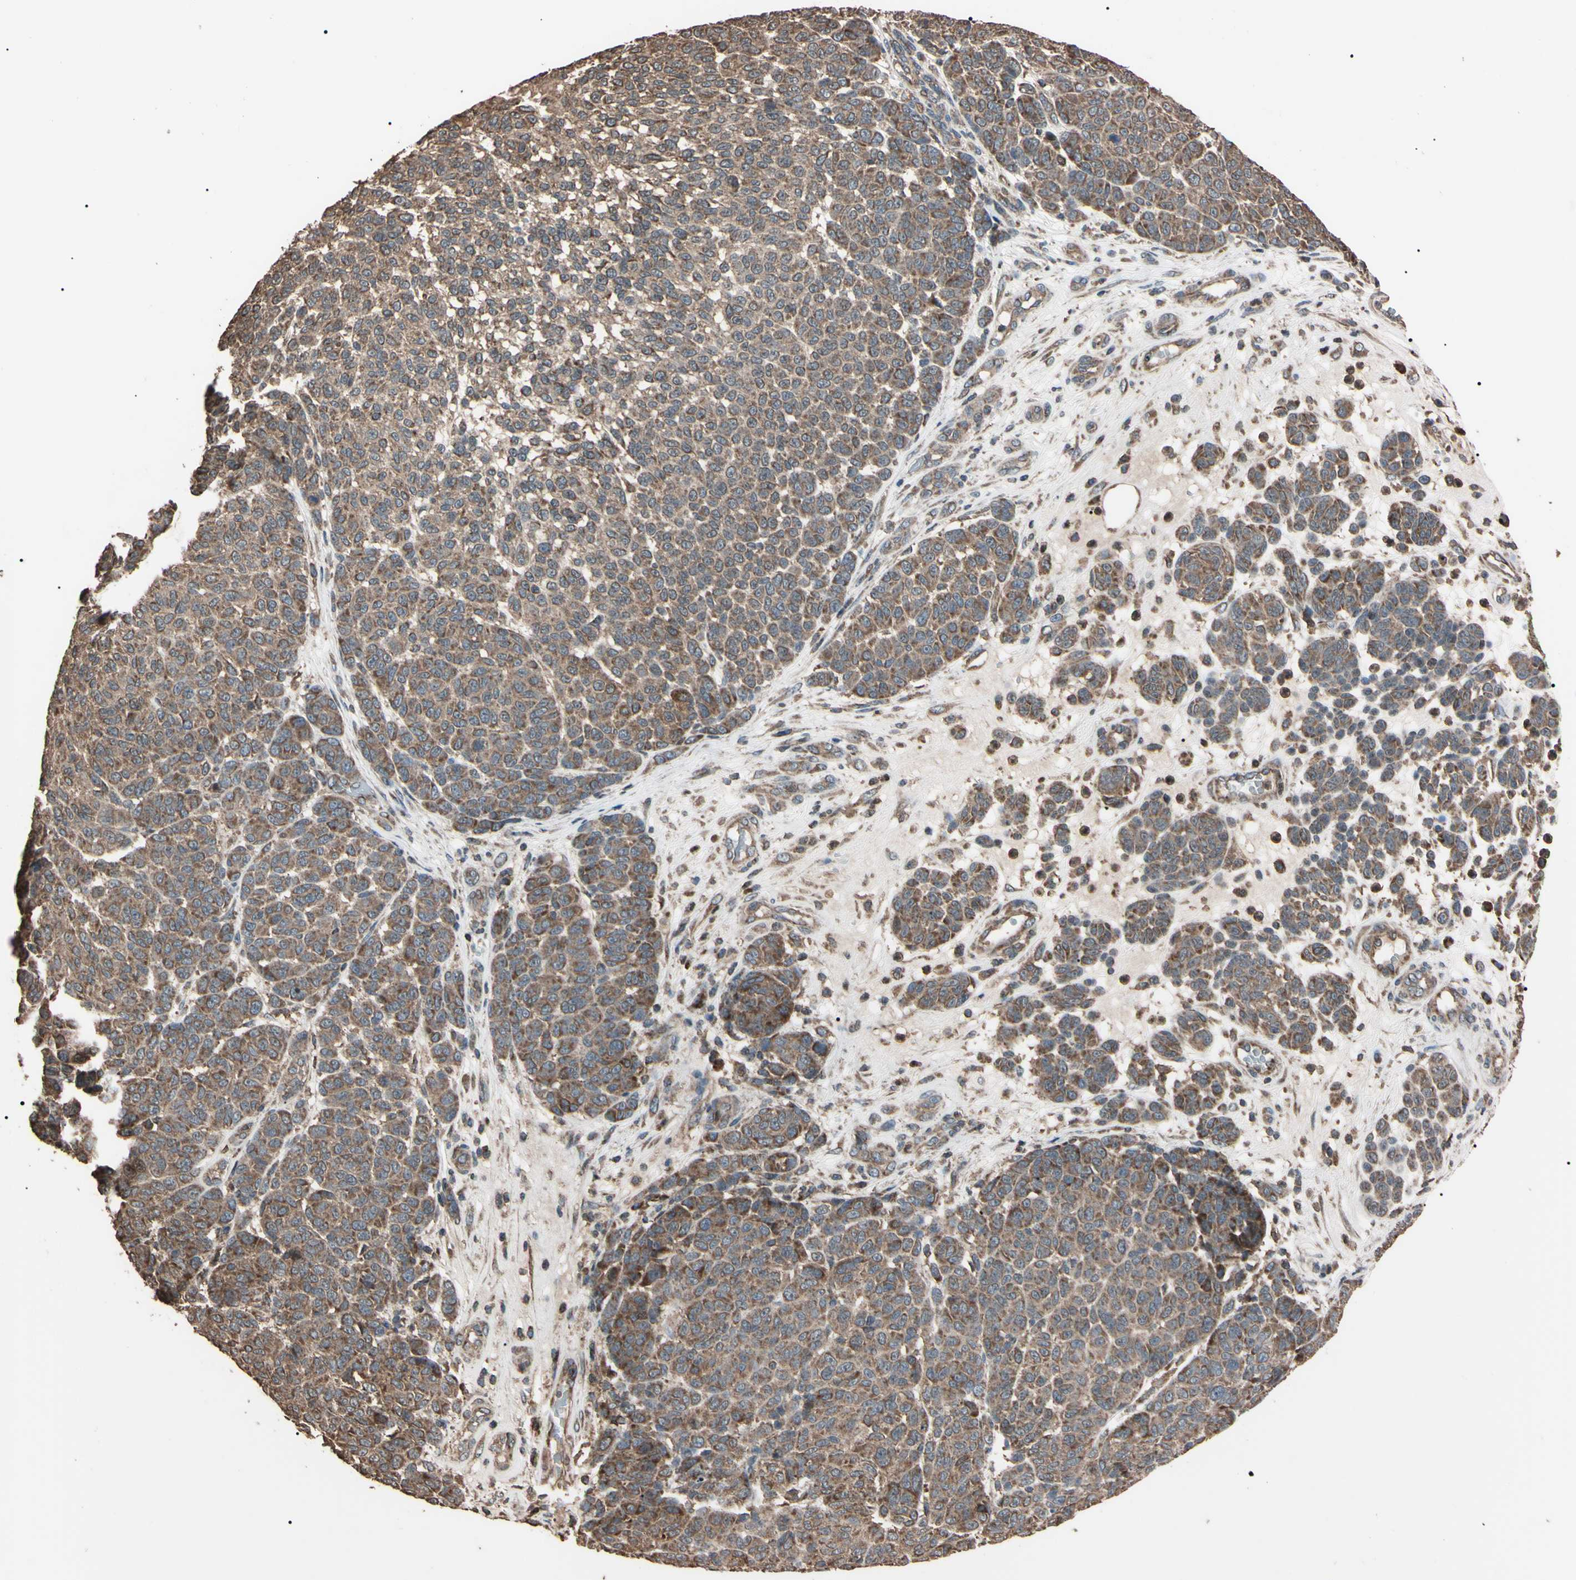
{"staining": {"intensity": "weak", "quantity": ">75%", "location": "cytoplasmic/membranous"}, "tissue": "melanoma", "cell_type": "Tumor cells", "image_type": "cancer", "snomed": [{"axis": "morphology", "description": "Malignant melanoma, NOS"}, {"axis": "topography", "description": "Skin"}], "caption": "Melanoma stained with DAB immunohistochemistry displays low levels of weak cytoplasmic/membranous staining in approximately >75% of tumor cells. (Stains: DAB in brown, nuclei in blue, Microscopy: brightfield microscopy at high magnification).", "gene": "TNFRSF1A", "patient": {"sex": "male", "age": 59}}